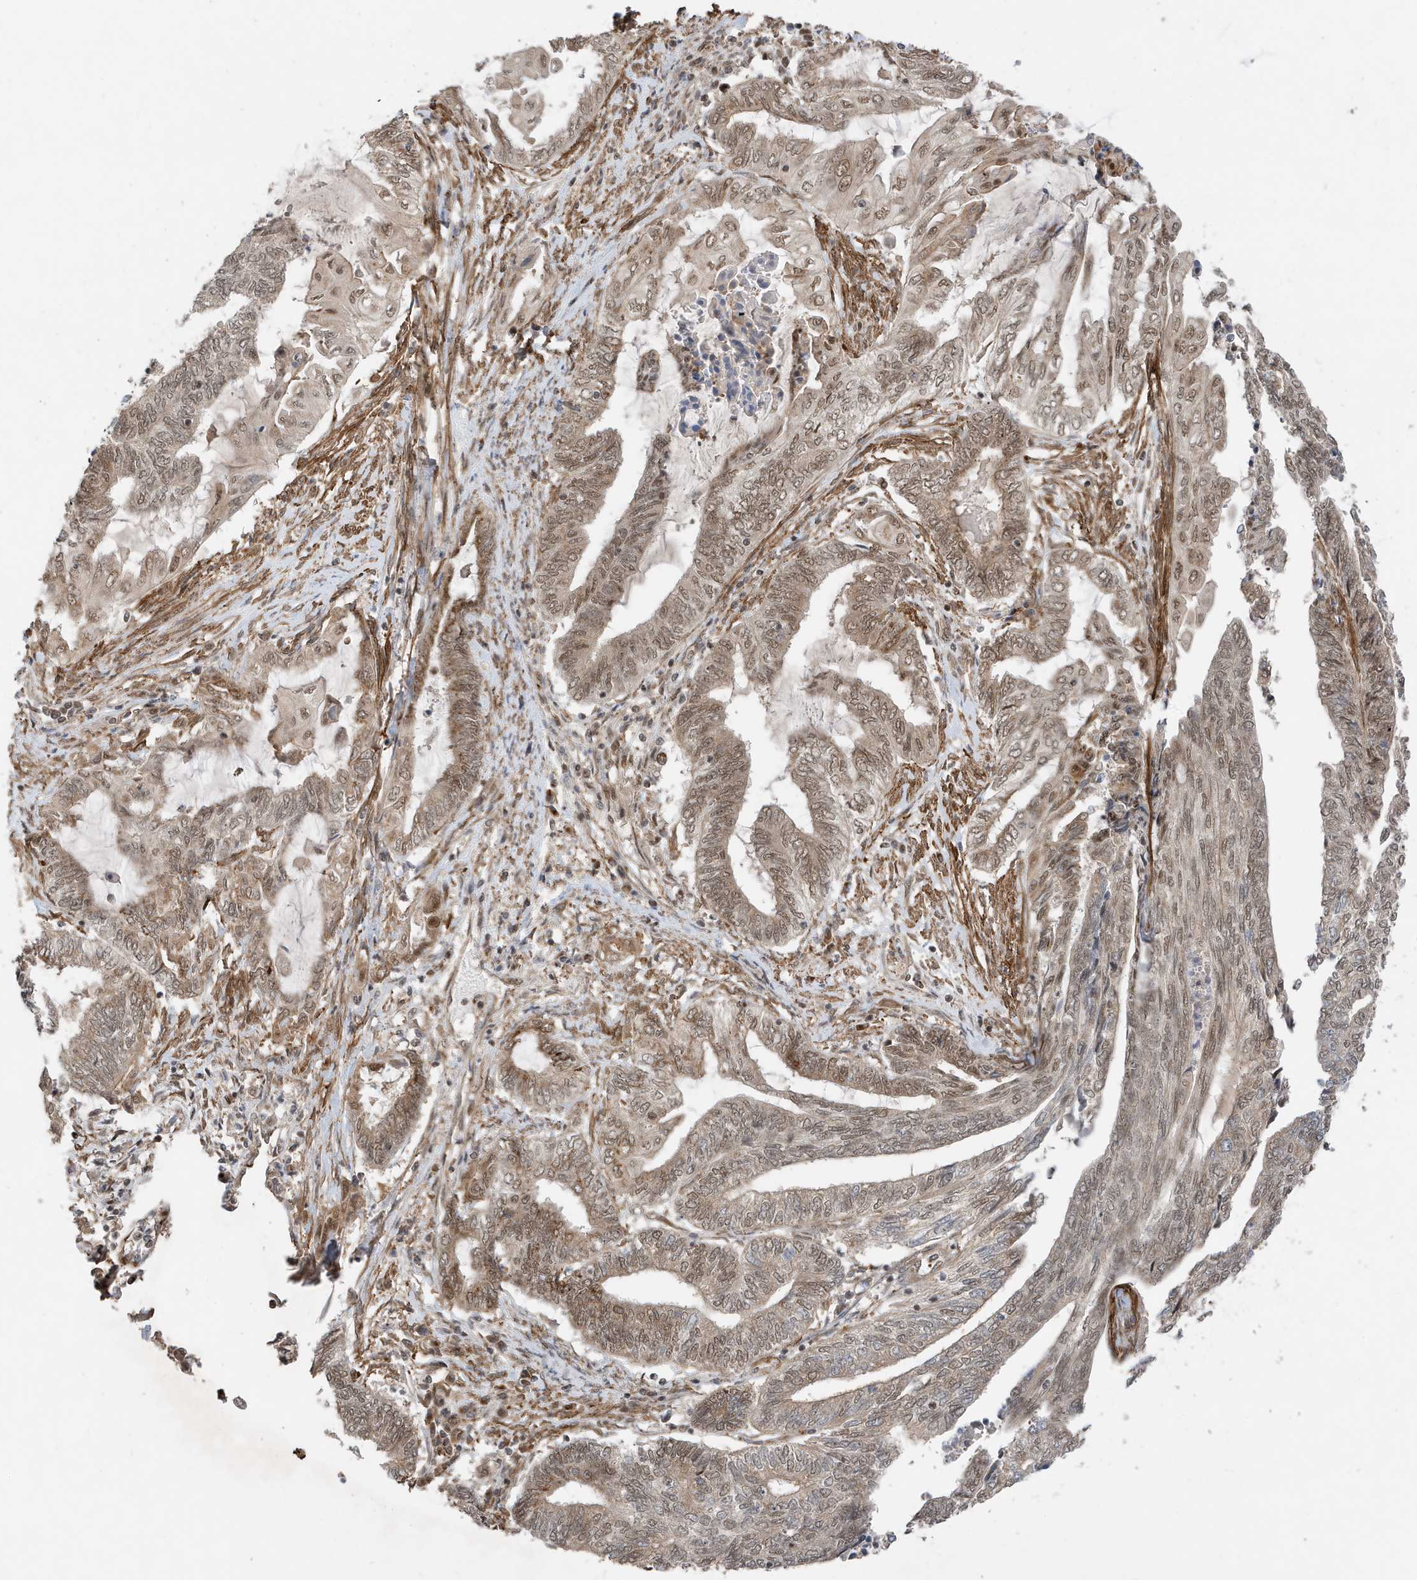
{"staining": {"intensity": "weak", "quantity": "25%-75%", "location": "cytoplasmic/membranous,nuclear"}, "tissue": "endometrial cancer", "cell_type": "Tumor cells", "image_type": "cancer", "snomed": [{"axis": "morphology", "description": "Adenocarcinoma, NOS"}, {"axis": "topography", "description": "Uterus"}, {"axis": "topography", "description": "Endometrium"}], "caption": "Approximately 25%-75% of tumor cells in endometrial cancer exhibit weak cytoplasmic/membranous and nuclear protein staining as visualized by brown immunohistochemical staining.", "gene": "MAST3", "patient": {"sex": "female", "age": 70}}